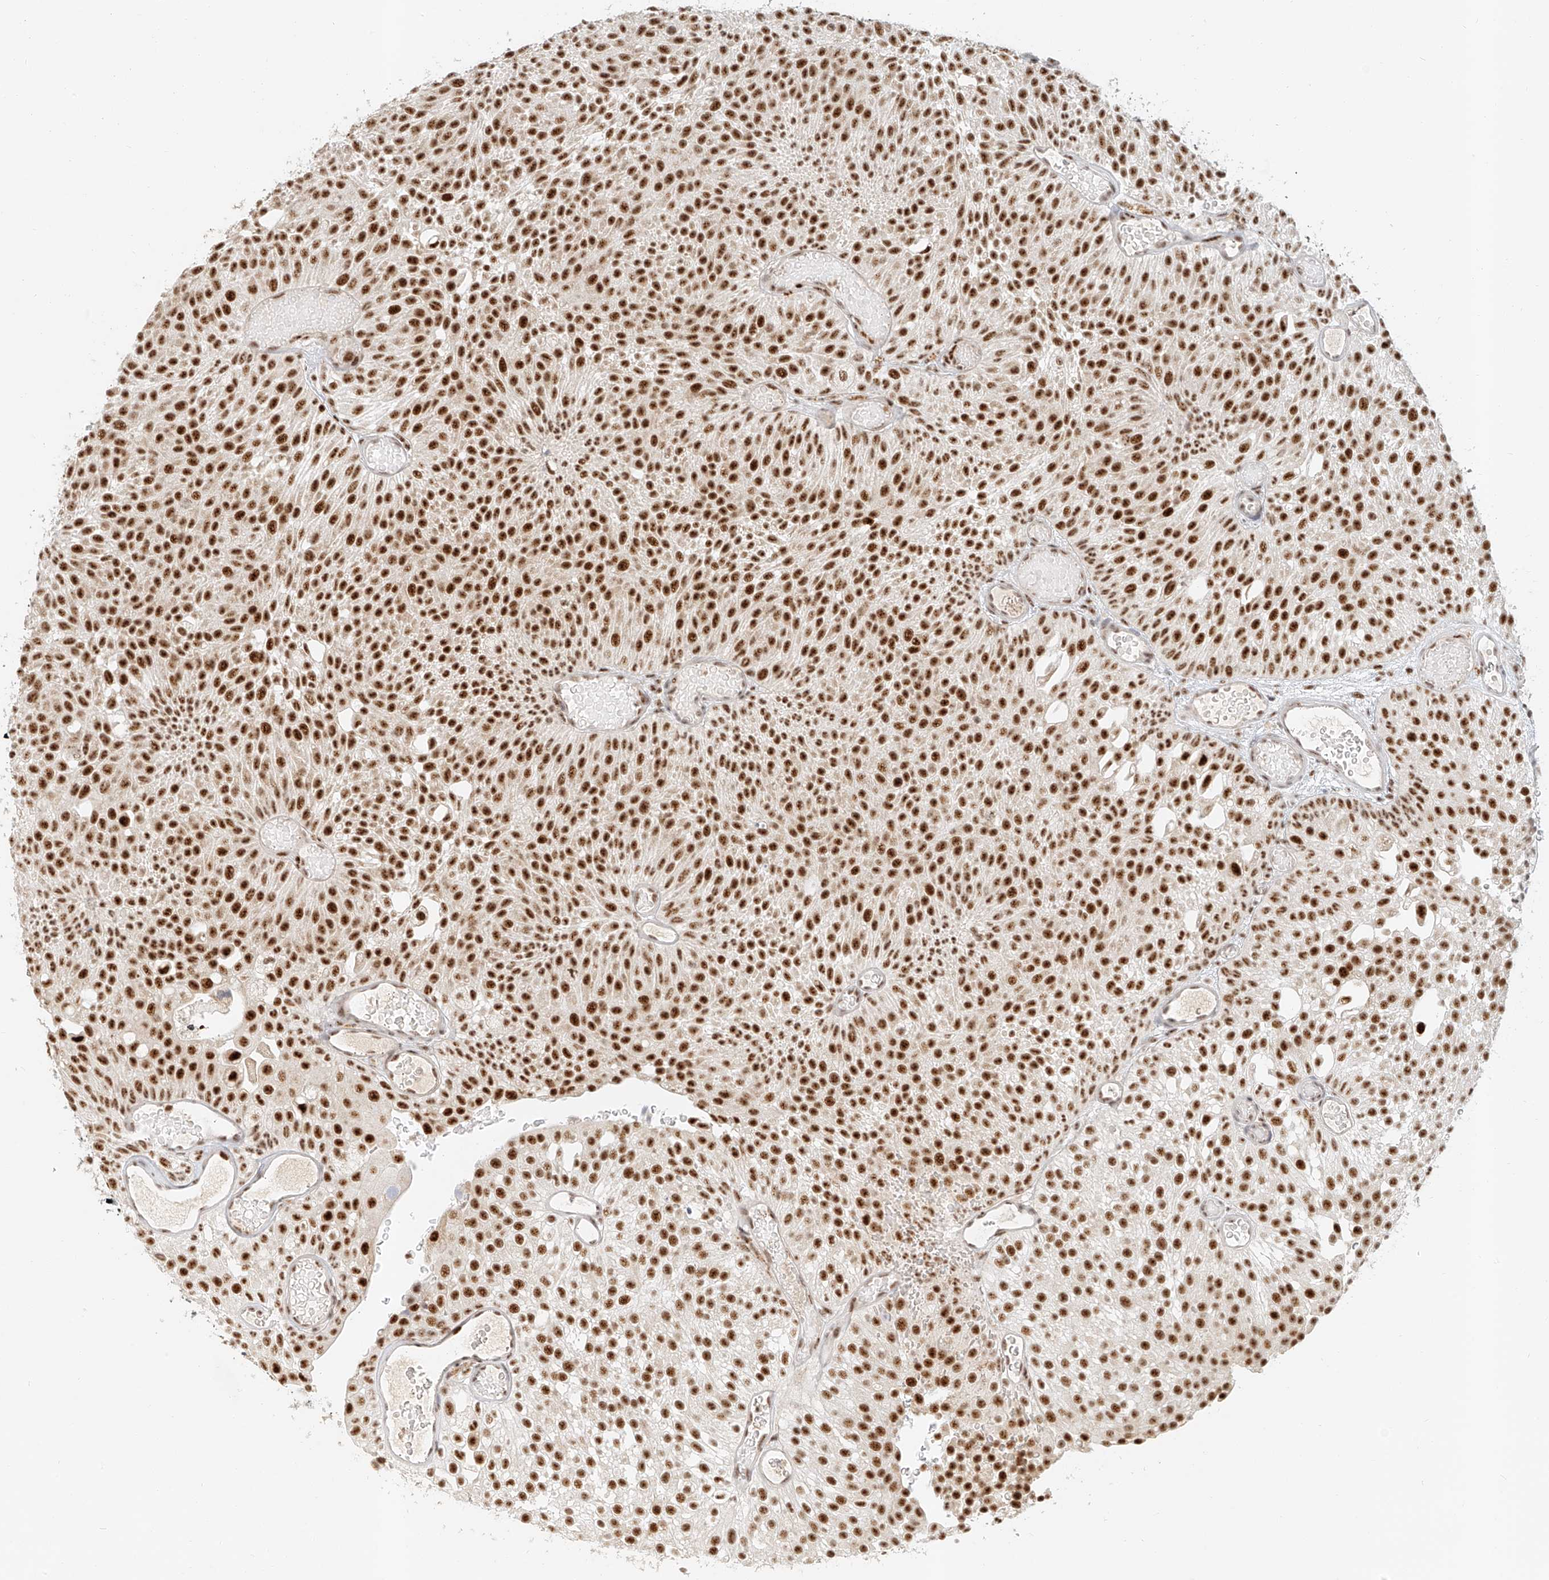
{"staining": {"intensity": "strong", "quantity": ">75%", "location": "nuclear"}, "tissue": "urothelial cancer", "cell_type": "Tumor cells", "image_type": "cancer", "snomed": [{"axis": "morphology", "description": "Urothelial carcinoma, Low grade"}, {"axis": "topography", "description": "Urinary bladder"}], "caption": "High-power microscopy captured an IHC micrograph of low-grade urothelial carcinoma, revealing strong nuclear expression in about >75% of tumor cells. The staining was performed using DAB (3,3'-diaminobenzidine) to visualize the protein expression in brown, while the nuclei were stained in blue with hematoxylin (Magnification: 20x).", "gene": "CXorf58", "patient": {"sex": "male", "age": 78}}